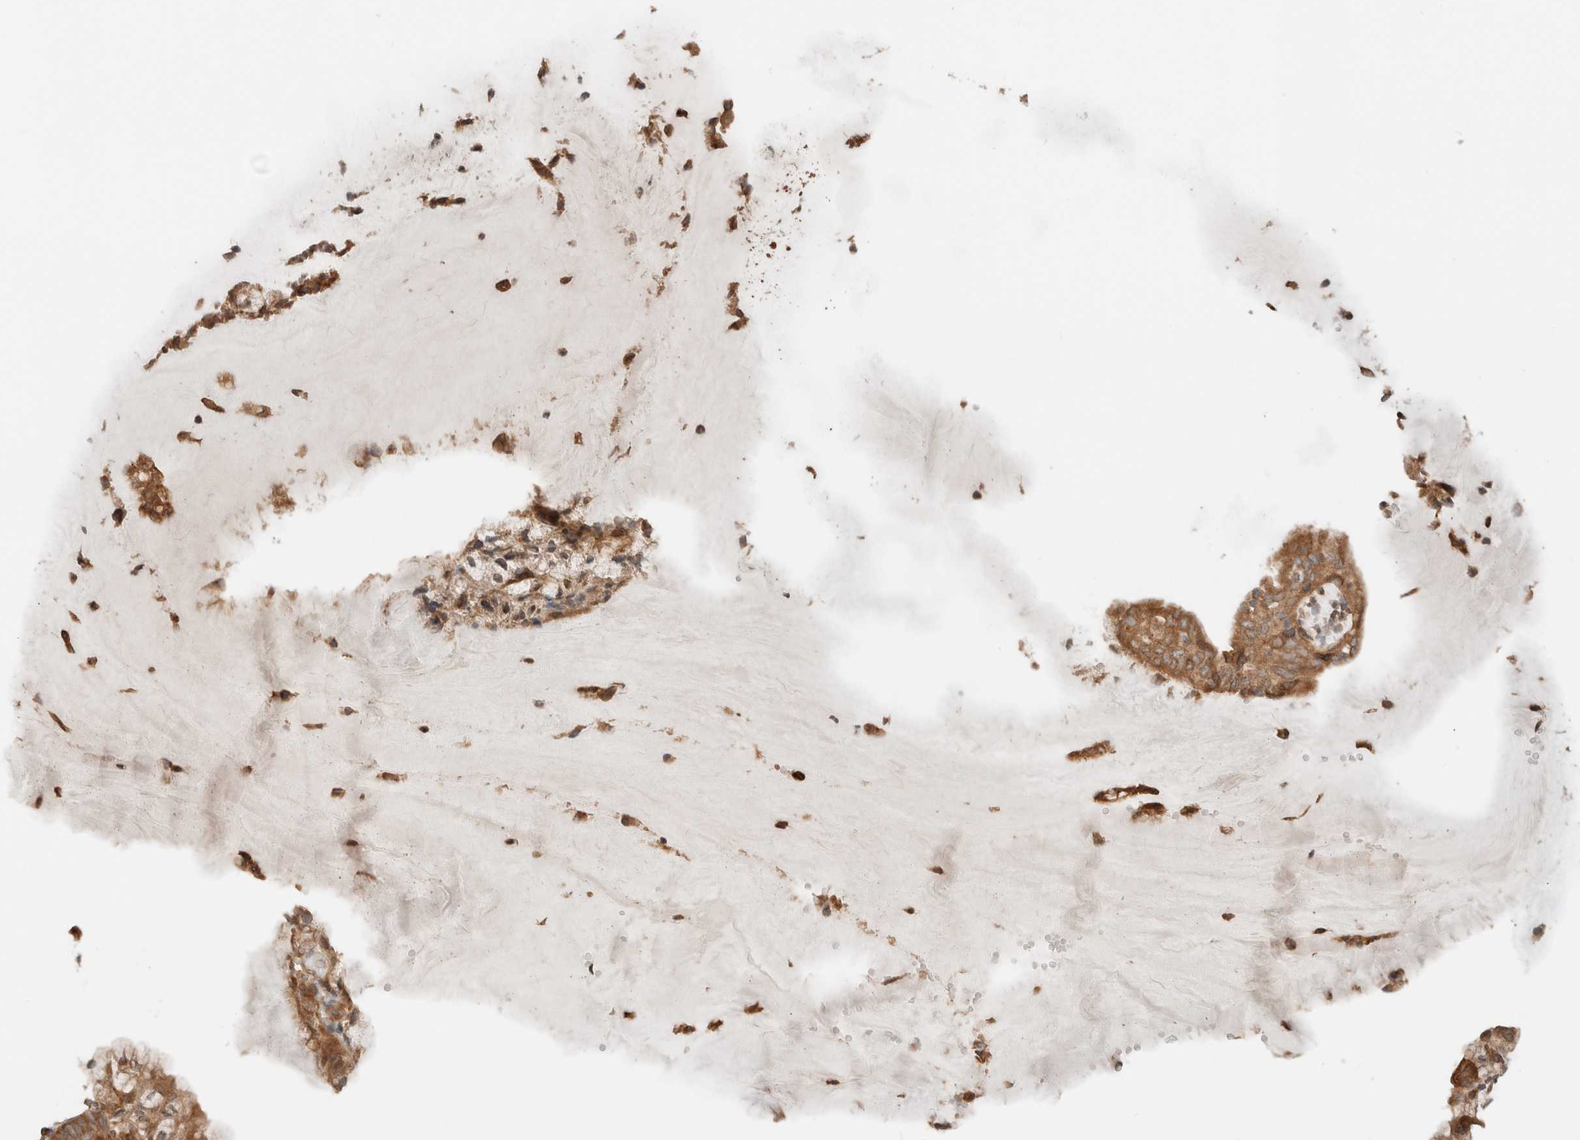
{"staining": {"intensity": "moderate", "quantity": ">75%", "location": "cytoplasmic/membranous"}, "tissue": "endometrial cancer", "cell_type": "Tumor cells", "image_type": "cancer", "snomed": [{"axis": "morphology", "description": "Adenocarcinoma, NOS"}, {"axis": "topography", "description": "Endometrium"}], "caption": "Human endometrial adenocarcinoma stained with a protein marker demonstrates moderate staining in tumor cells.", "gene": "ARFGEF2", "patient": {"sex": "female", "age": 81}}